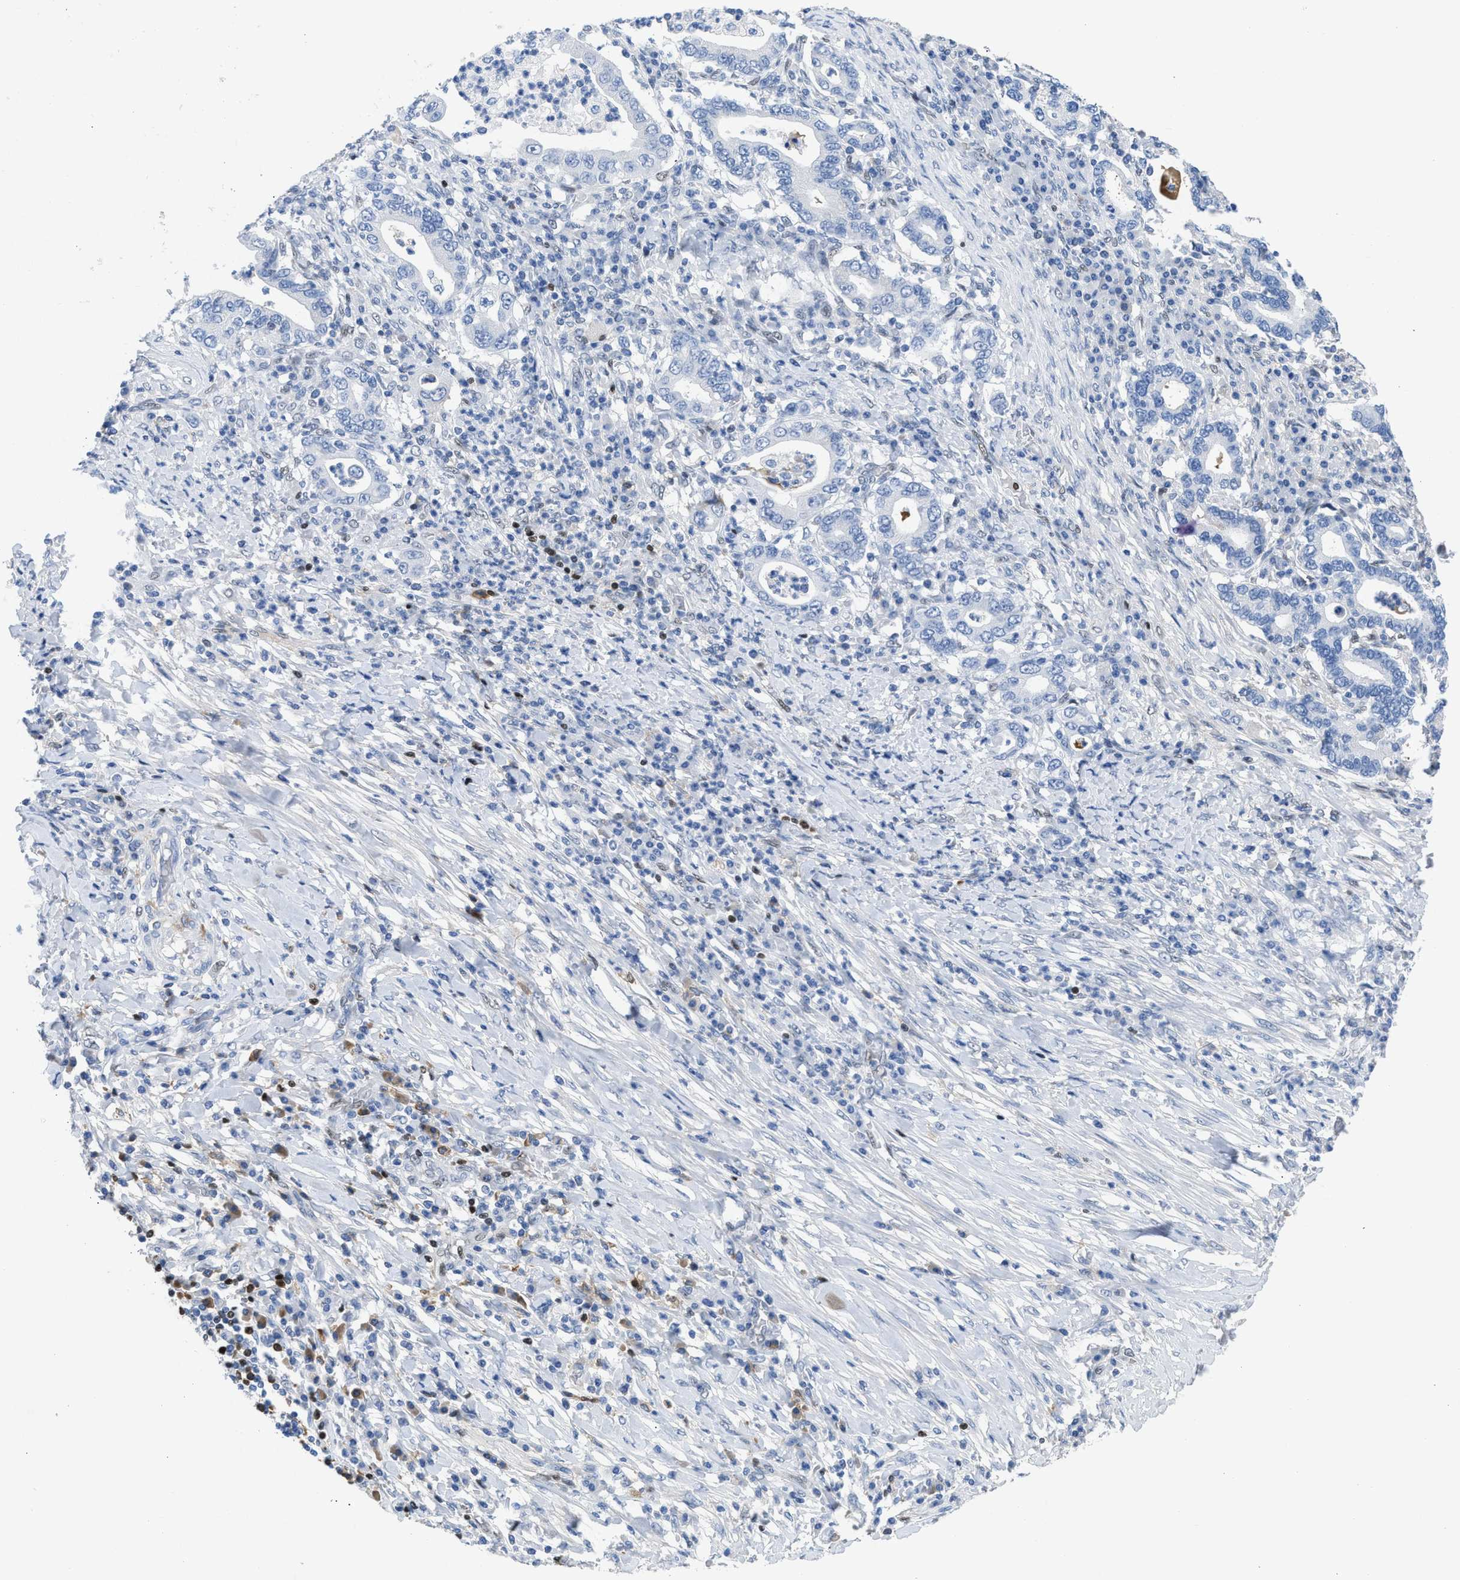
{"staining": {"intensity": "negative", "quantity": "none", "location": "none"}, "tissue": "stomach cancer", "cell_type": "Tumor cells", "image_type": "cancer", "snomed": [{"axis": "morphology", "description": "Normal tissue, NOS"}, {"axis": "morphology", "description": "Adenocarcinoma, NOS"}, {"axis": "topography", "description": "Esophagus"}, {"axis": "topography", "description": "Stomach, upper"}, {"axis": "topography", "description": "Peripheral nerve tissue"}], "caption": "IHC of stomach adenocarcinoma displays no positivity in tumor cells. The staining was performed using DAB to visualize the protein expression in brown, while the nuclei were stained in blue with hematoxylin (Magnification: 20x).", "gene": "LEF1", "patient": {"sex": "male", "age": 62}}